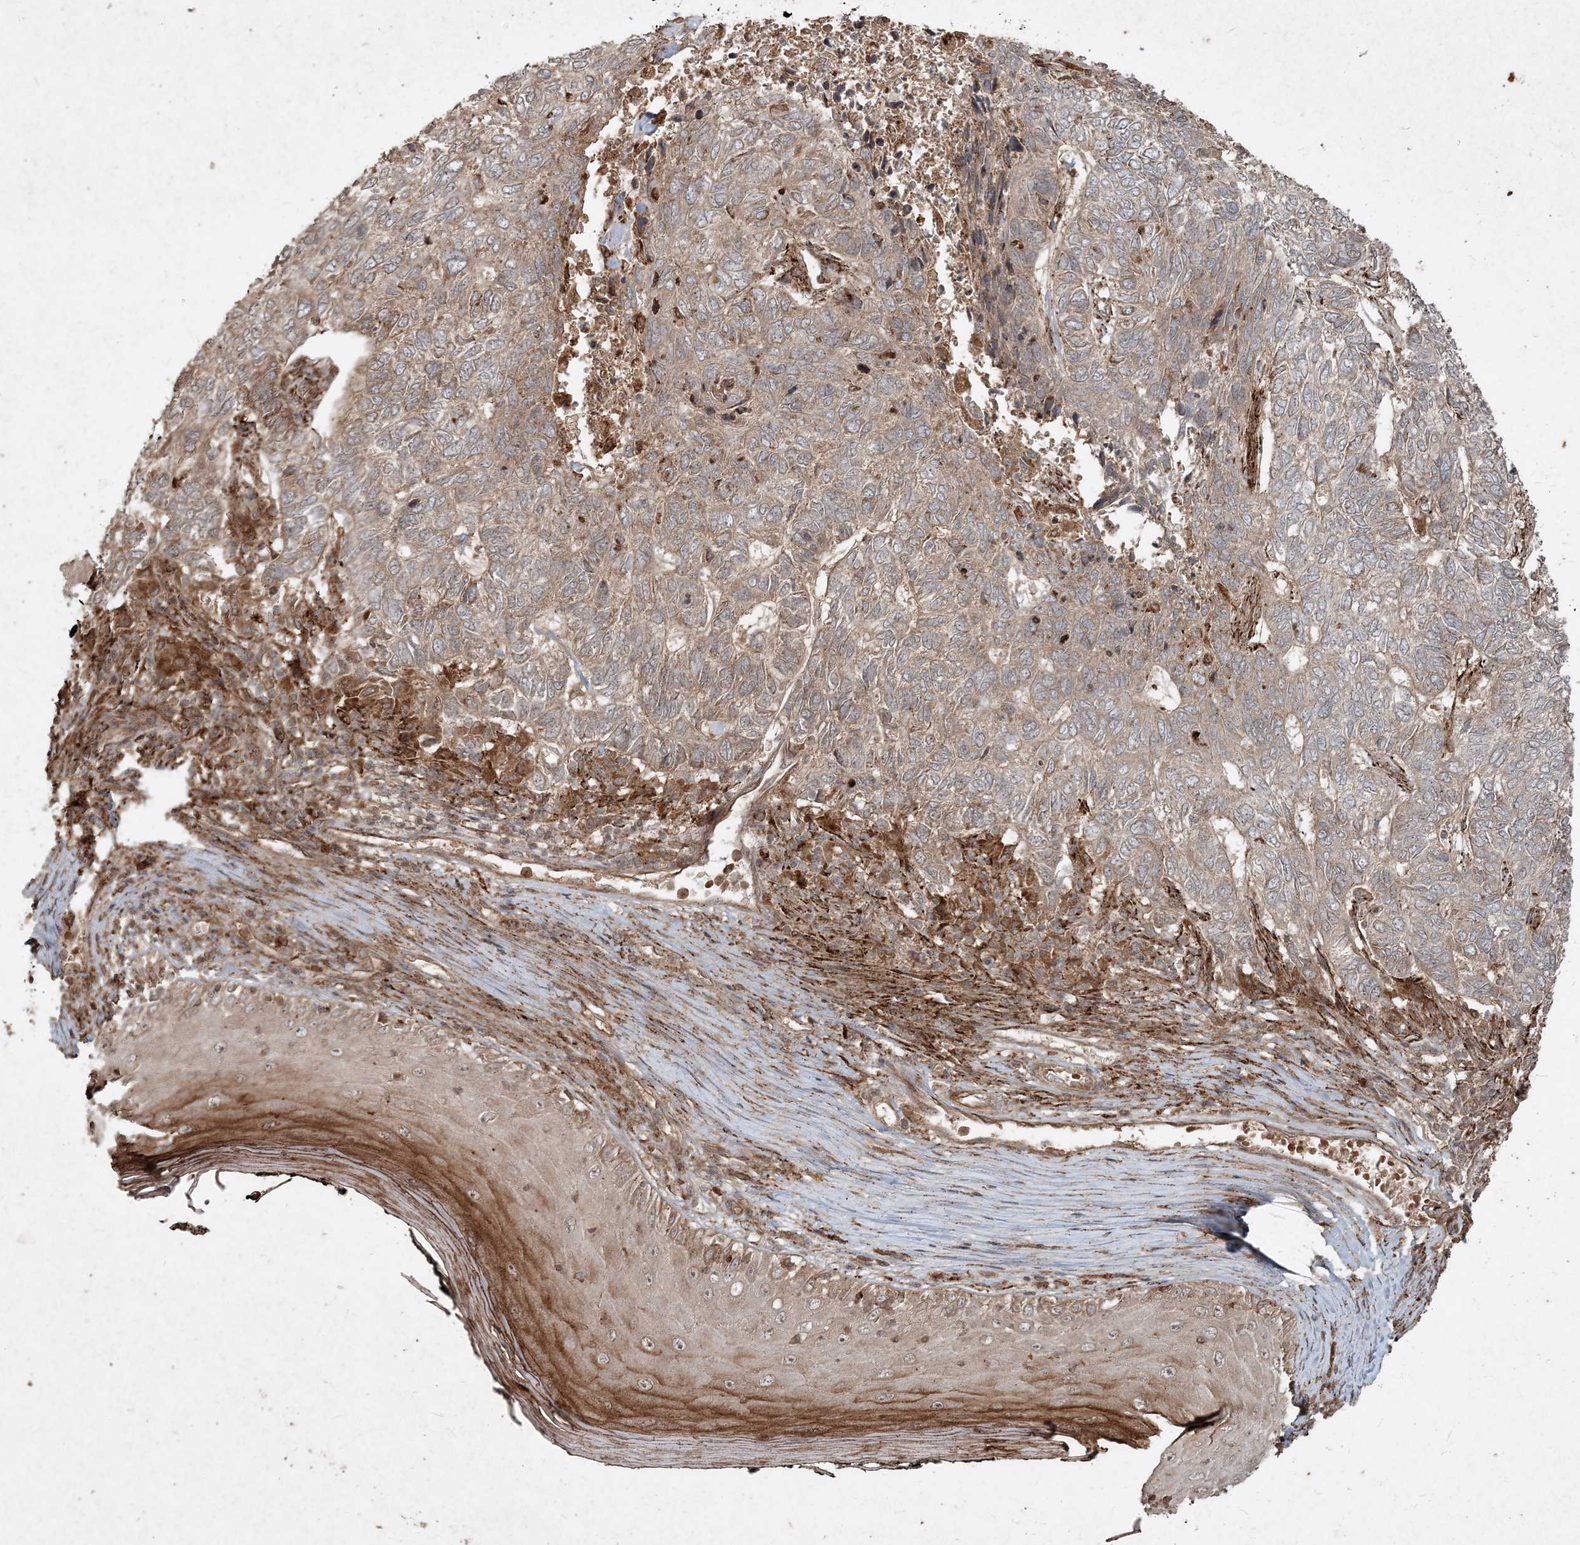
{"staining": {"intensity": "weak", "quantity": "25%-75%", "location": "cytoplasmic/membranous"}, "tissue": "skin cancer", "cell_type": "Tumor cells", "image_type": "cancer", "snomed": [{"axis": "morphology", "description": "Basal cell carcinoma"}, {"axis": "topography", "description": "Skin"}], "caption": "This is an image of immunohistochemistry staining of skin cancer, which shows weak staining in the cytoplasmic/membranous of tumor cells.", "gene": "NARS1", "patient": {"sex": "female", "age": 65}}